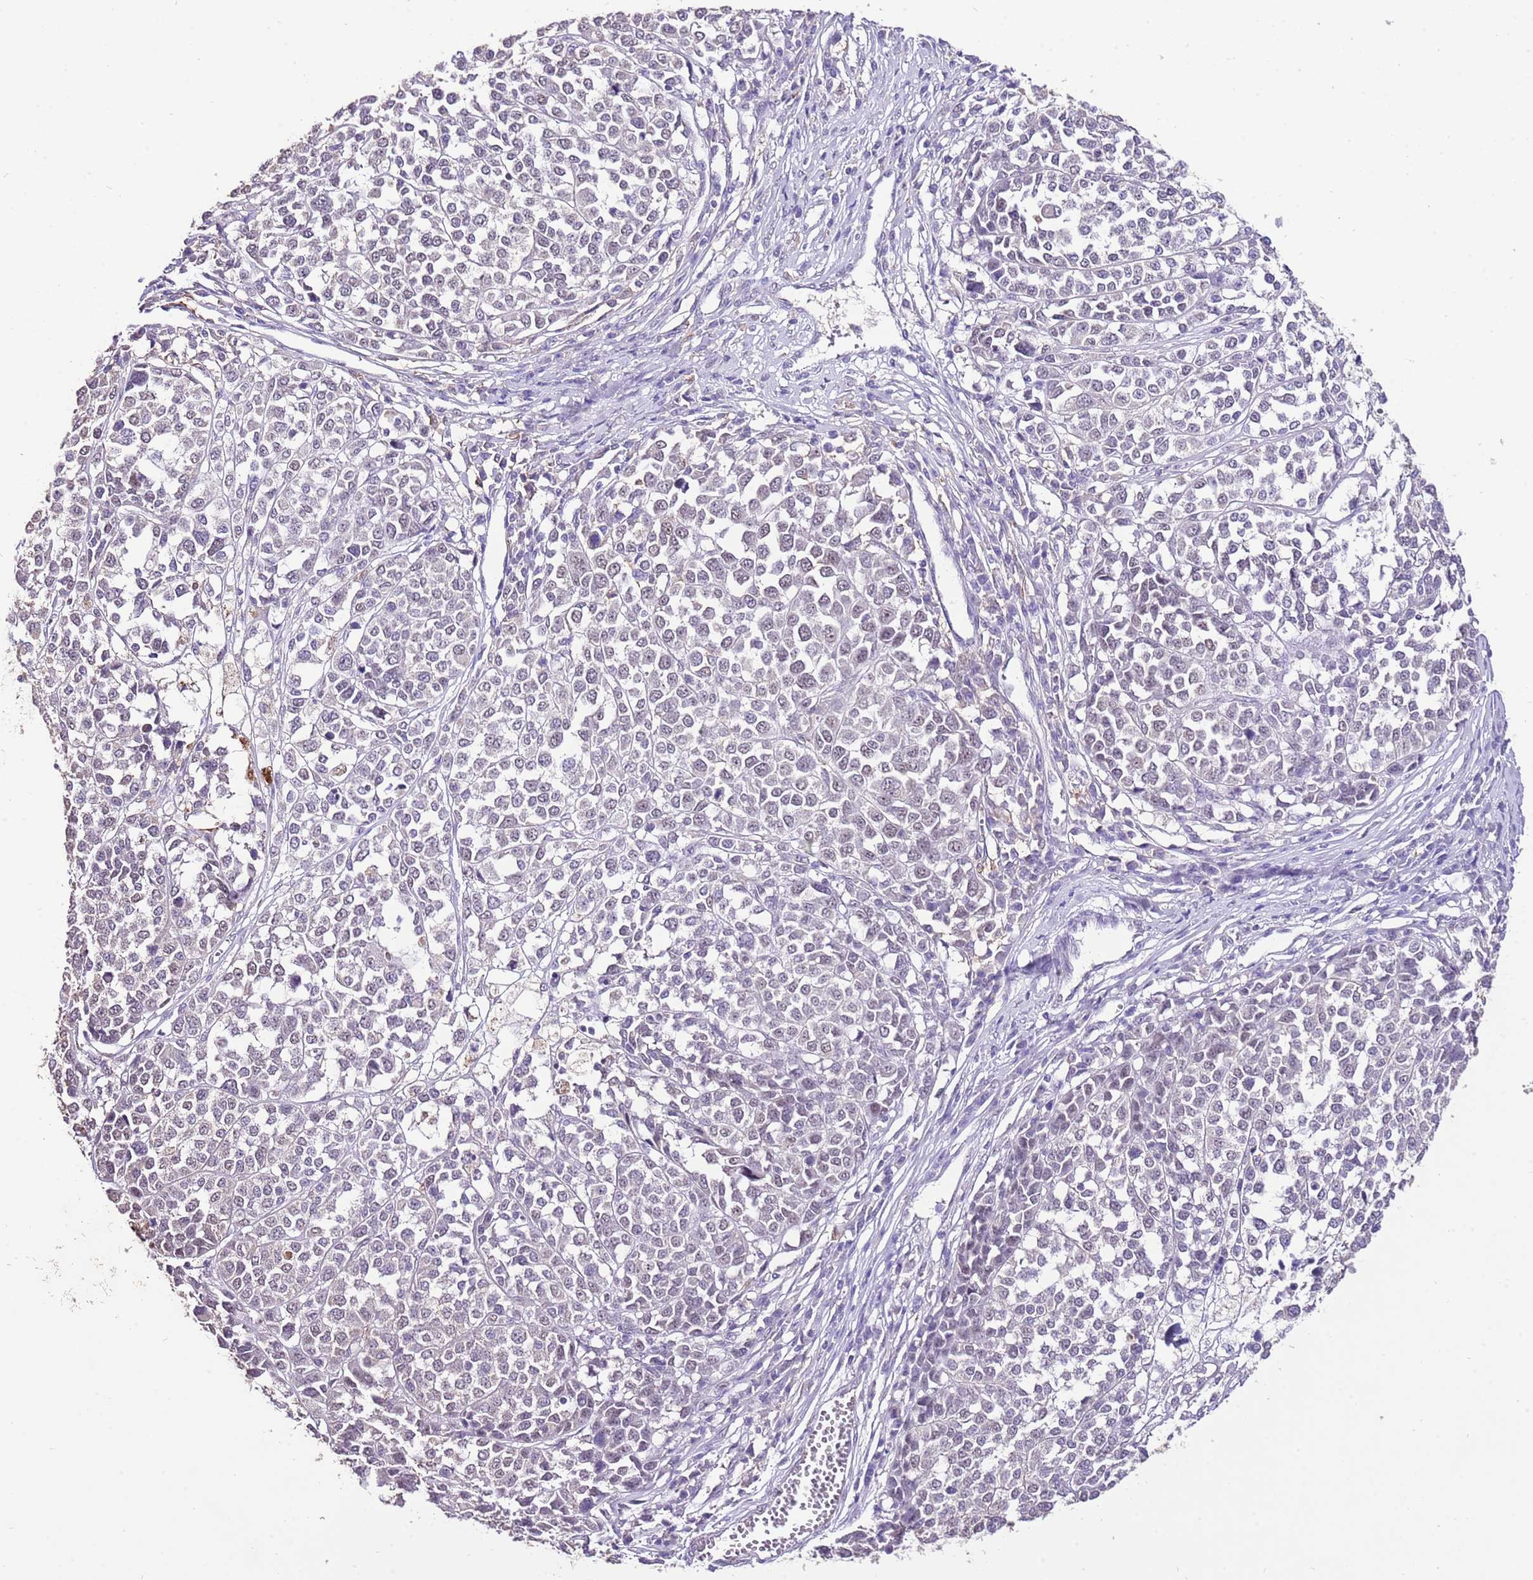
{"staining": {"intensity": "weak", "quantity": "25%-75%", "location": "nuclear"}, "tissue": "melanoma", "cell_type": "Tumor cells", "image_type": "cancer", "snomed": [{"axis": "morphology", "description": "Malignant melanoma, Metastatic site"}, {"axis": "topography", "description": "Lymph node"}], "caption": "A micrograph of human malignant melanoma (metastatic site) stained for a protein displays weak nuclear brown staining in tumor cells.", "gene": "IZUMO4", "patient": {"sex": "male", "age": 44}}